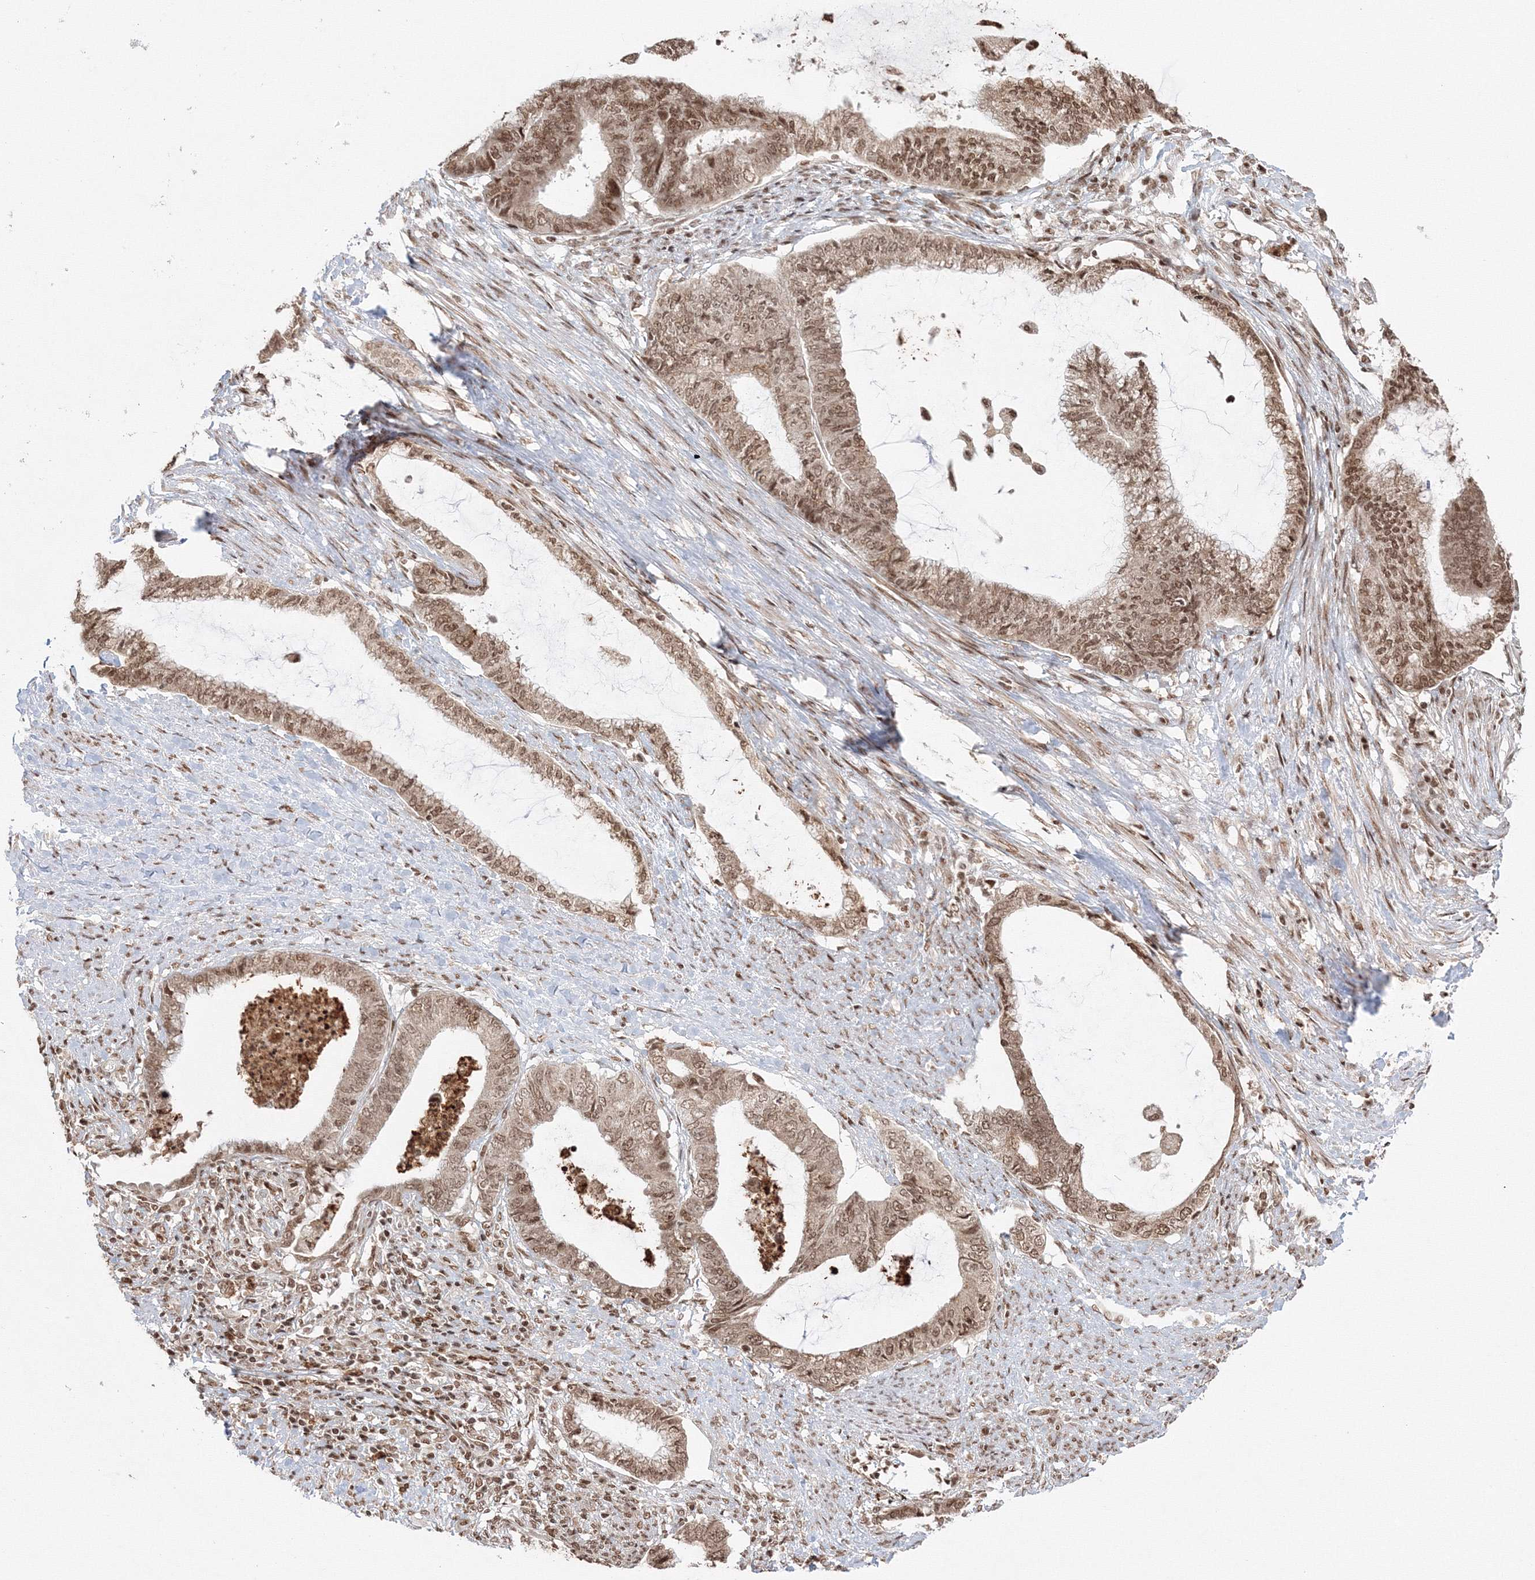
{"staining": {"intensity": "moderate", "quantity": ">75%", "location": "nuclear"}, "tissue": "endometrial cancer", "cell_type": "Tumor cells", "image_type": "cancer", "snomed": [{"axis": "morphology", "description": "Adenocarcinoma, NOS"}, {"axis": "topography", "description": "Endometrium"}], "caption": "This photomicrograph displays endometrial adenocarcinoma stained with immunohistochemistry (IHC) to label a protein in brown. The nuclear of tumor cells show moderate positivity for the protein. Nuclei are counter-stained blue.", "gene": "KIF20A", "patient": {"sex": "female", "age": 86}}